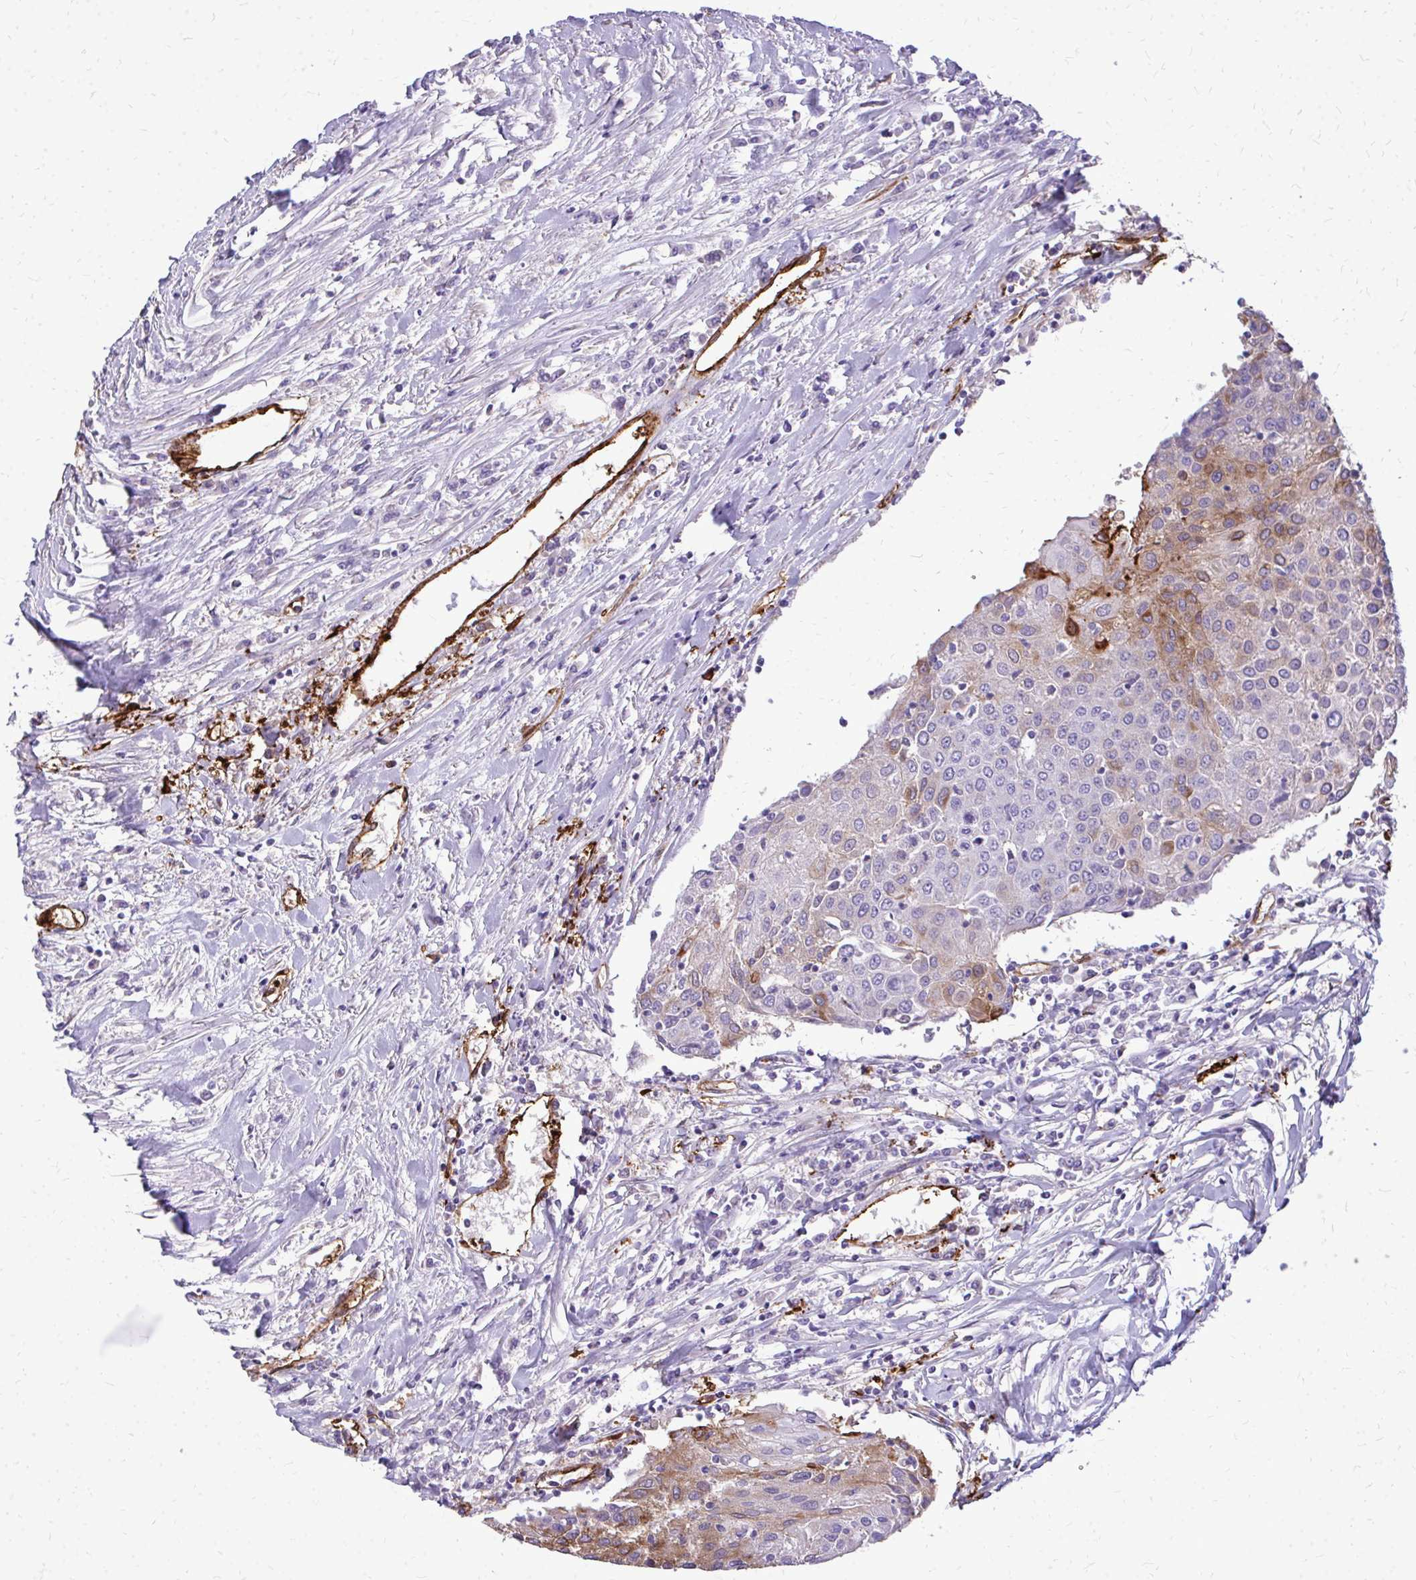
{"staining": {"intensity": "moderate", "quantity": "<25%", "location": "cytoplasmic/membranous"}, "tissue": "urothelial cancer", "cell_type": "Tumor cells", "image_type": "cancer", "snomed": [{"axis": "morphology", "description": "Urothelial carcinoma, High grade"}, {"axis": "topography", "description": "Urinary bladder"}], "caption": "DAB (3,3'-diaminobenzidine) immunohistochemical staining of human urothelial cancer exhibits moderate cytoplasmic/membranous protein staining in about <25% of tumor cells.", "gene": "MARCKSL1", "patient": {"sex": "female", "age": 85}}